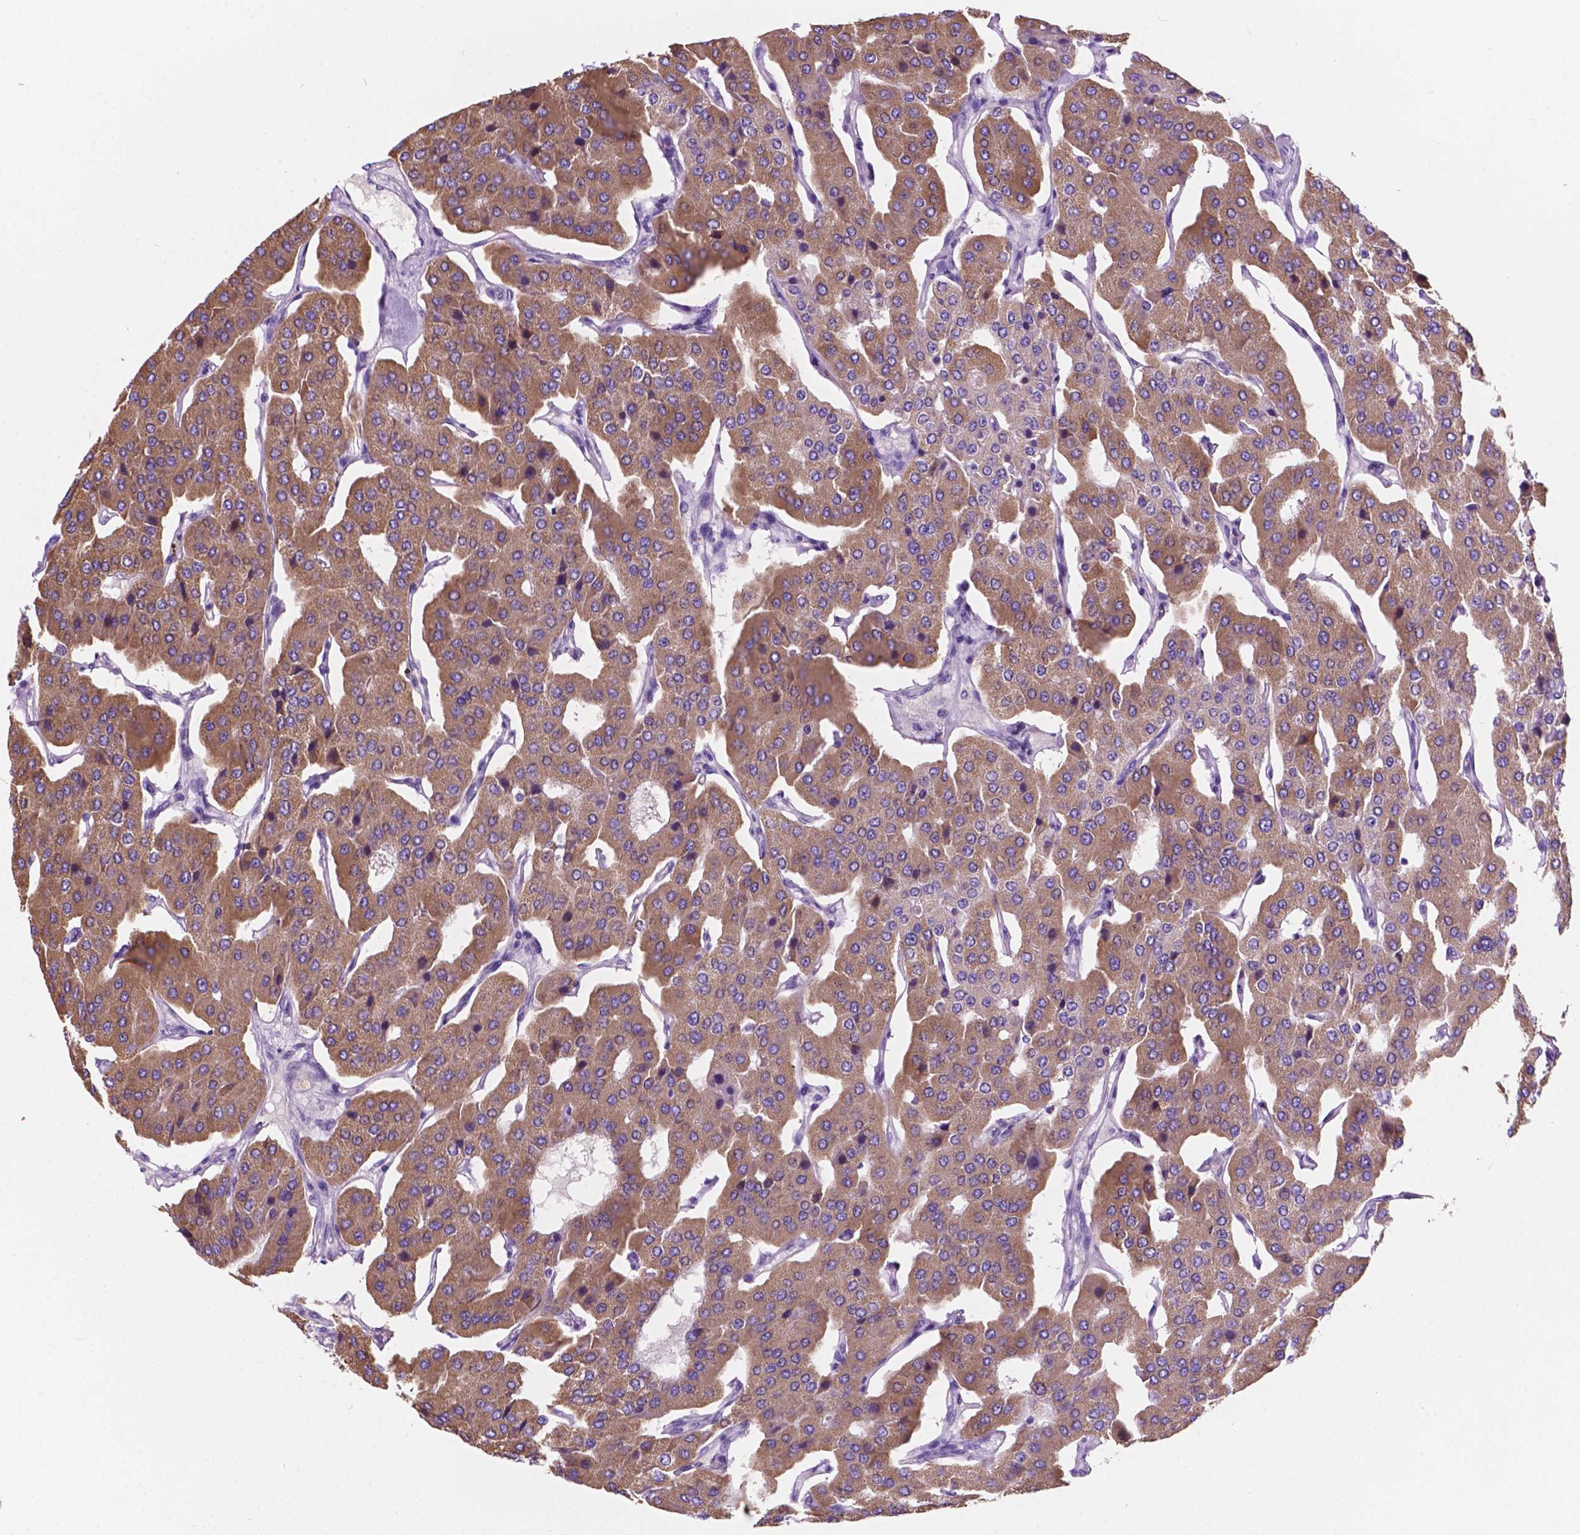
{"staining": {"intensity": "moderate", "quantity": "25%-75%", "location": "cytoplasmic/membranous"}, "tissue": "parathyroid gland", "cell_type": "Glandular cells", "image_type": "normal", "snomed": [{"axis": "morphology", "description": "Normal tissue, NOS"}, {"axis": "morphology", "description": "Adenoma, NOS"}, {"axis": "topography", "description": "Parathyroid gland"}], "caption": "IHC of unremarkable parathyroid gland exhibits medium levels of moderate cytoplasmic/membranous expression in about 25%-75% of glandular cells. Using DAB (3,3'-diaminobenzidine) (brown) and hematoxylin (blue) stains, captured at high magnification using brightfield microscopy.", "gene": "TRPV5", "patient": {"sex": "female", "age": 86}}